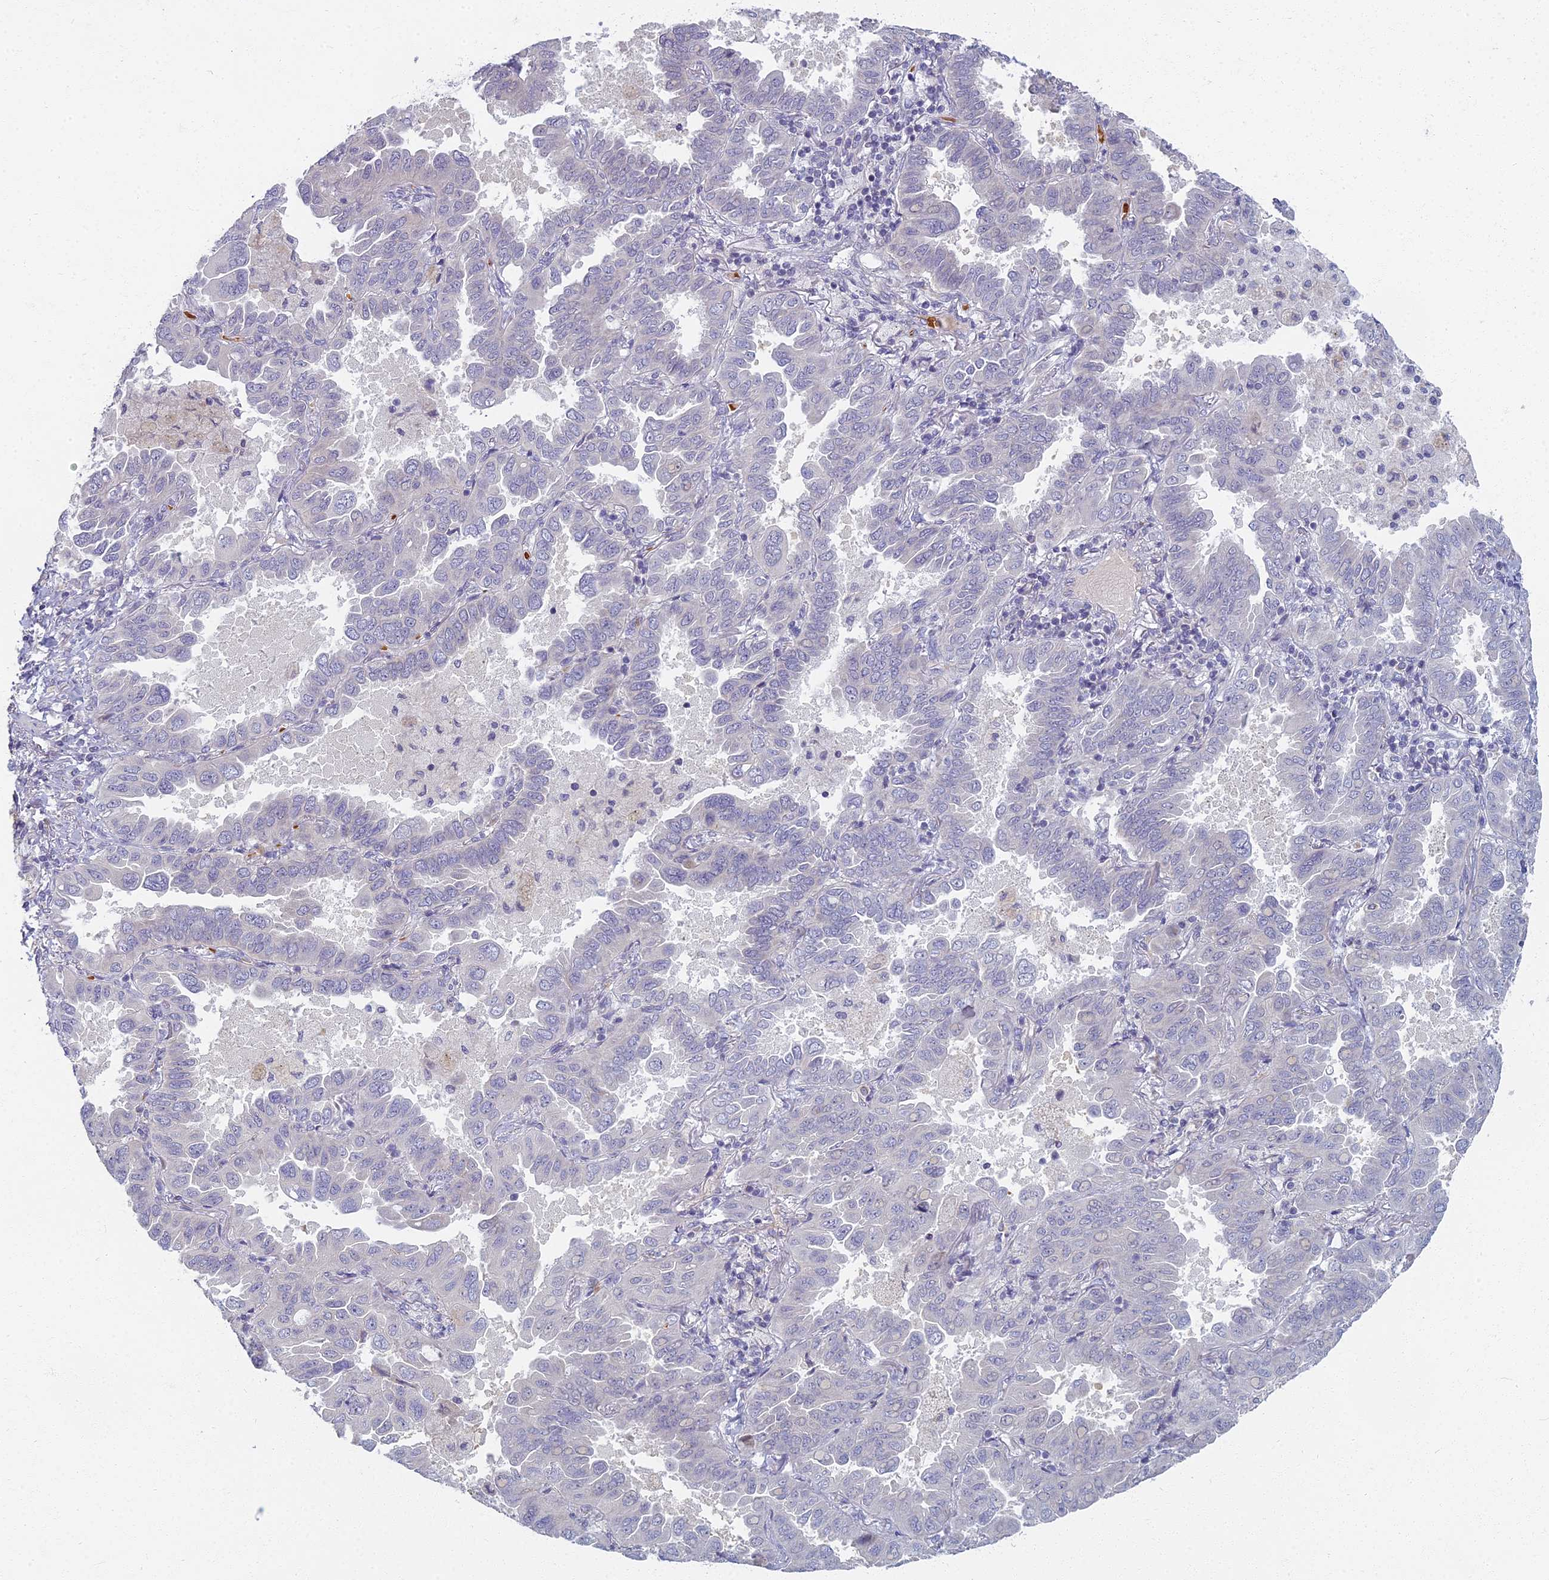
{"staining": {"intensity": "negative", "quantity": "none", "location": "none"}, "tissue": "lung cancer", "cell_type": "Tumor cells", "image_type": "cancer", "snomed": [{"axis": "morphology", "description": "Adenocarcinoma, NOS"}, {"axis": "topography", "description": "Lung"}], "caption": "Tumor cells are negative for protein expression in human adenocarcinoma (lung). (DAB (3,3'-diaminobenzidine) IHC with hematoxylin counter stain).", "gene": "ARL15", "patient": {"sex": "male", "age": 64}}